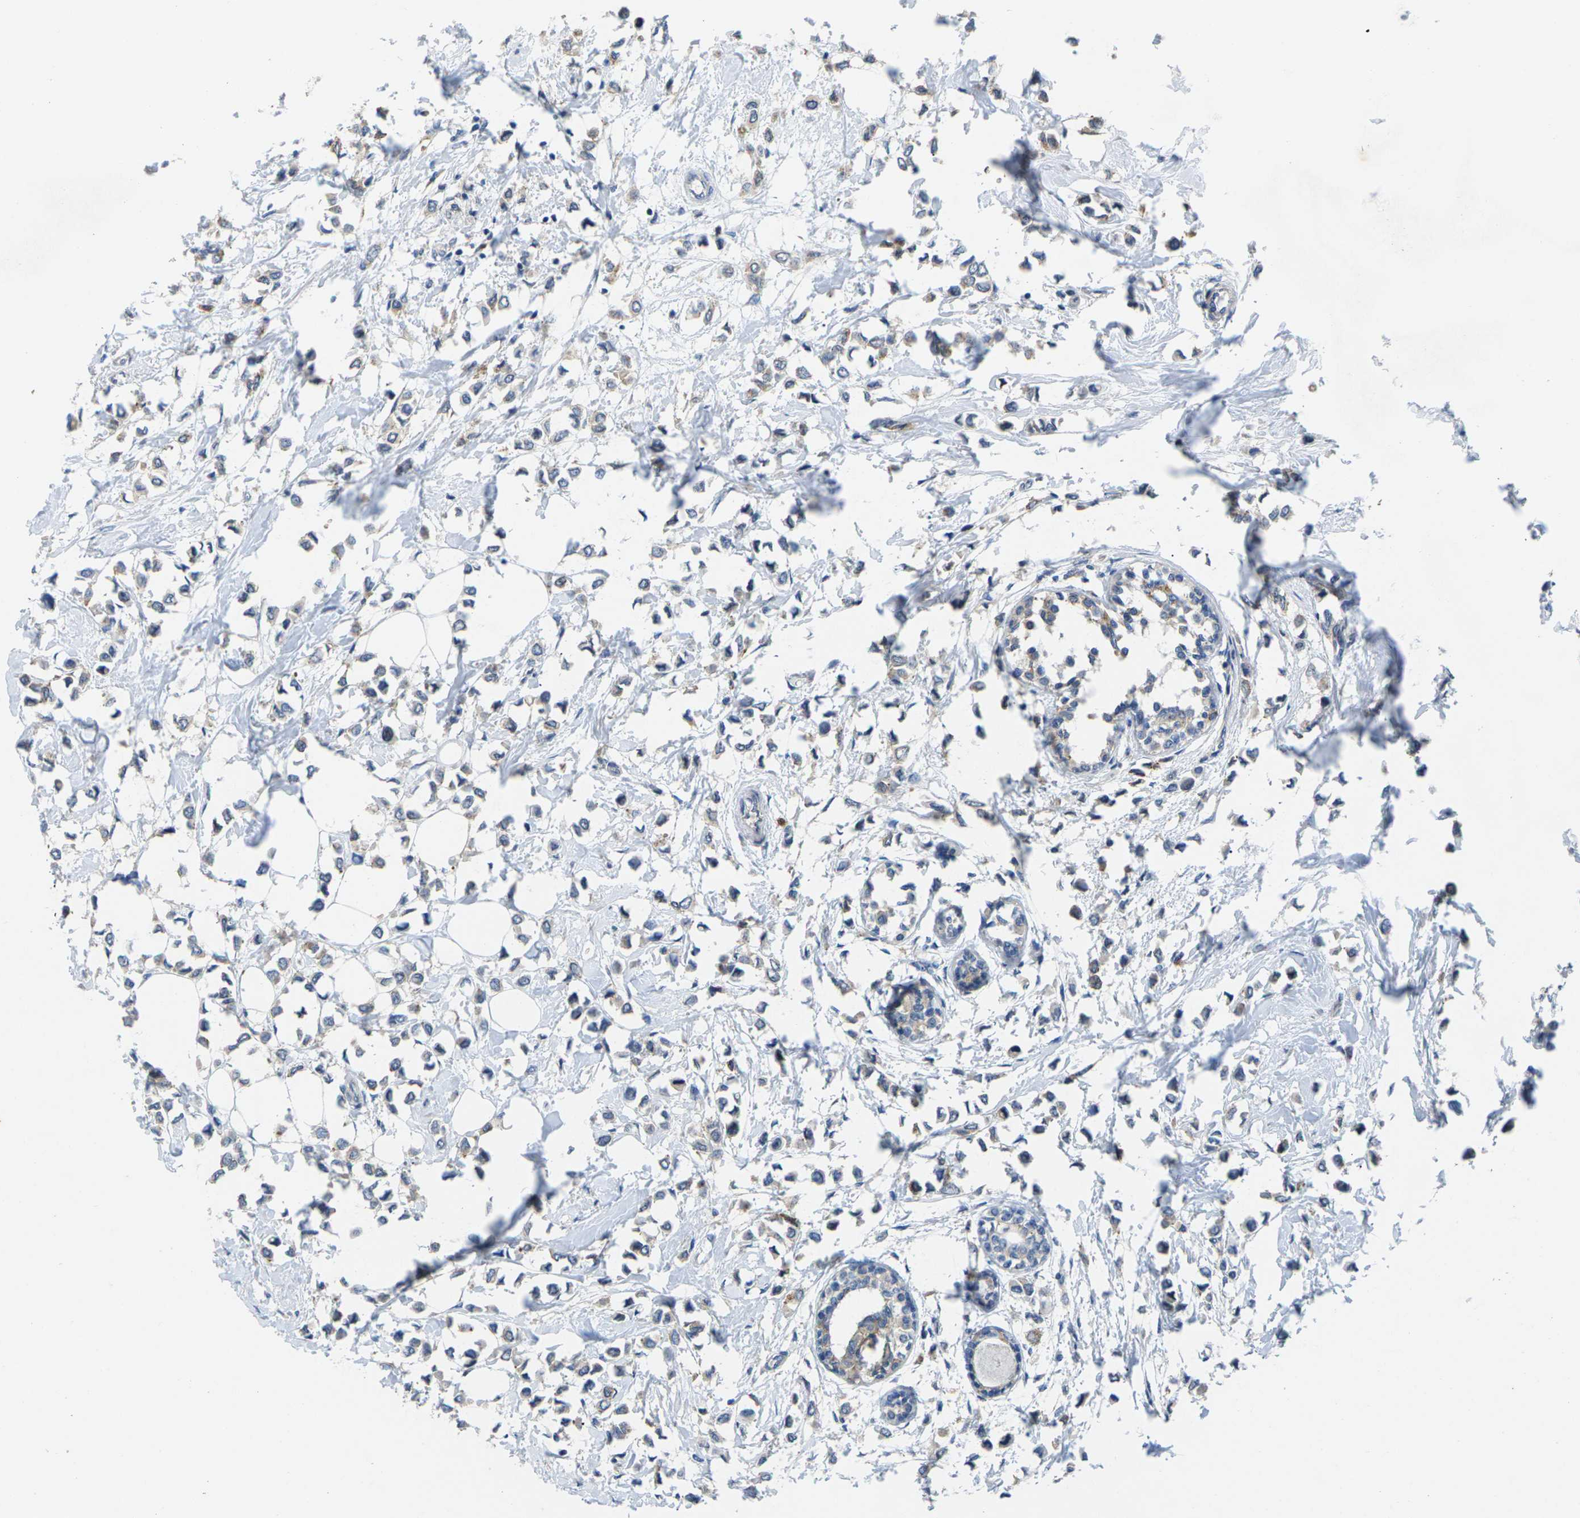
{"staining": {"intensity": "weak", "quantity": "25%-75%", "location": "cytoplasmic/membranous"}, "tissue": "breast cancer", "cell_type": "Tumor cells", "image_type": "cancer", "snomed": [{"axis": "morphology", "description": "Lobular carcinoma"}, {"axis": "topography", "description": "Breast"}], "caption": "The image displays a brown stain indicating the presence of a protein in the cytoplasmic/membranous of tumor cells in lobular carcinoma (breast). (DAB (3,3'-diaminobenzidine) IHC with brightfield microscopy, high magnification).", "gene": "SCNN1A", "patient": {"sex": "female", "age": 51}}